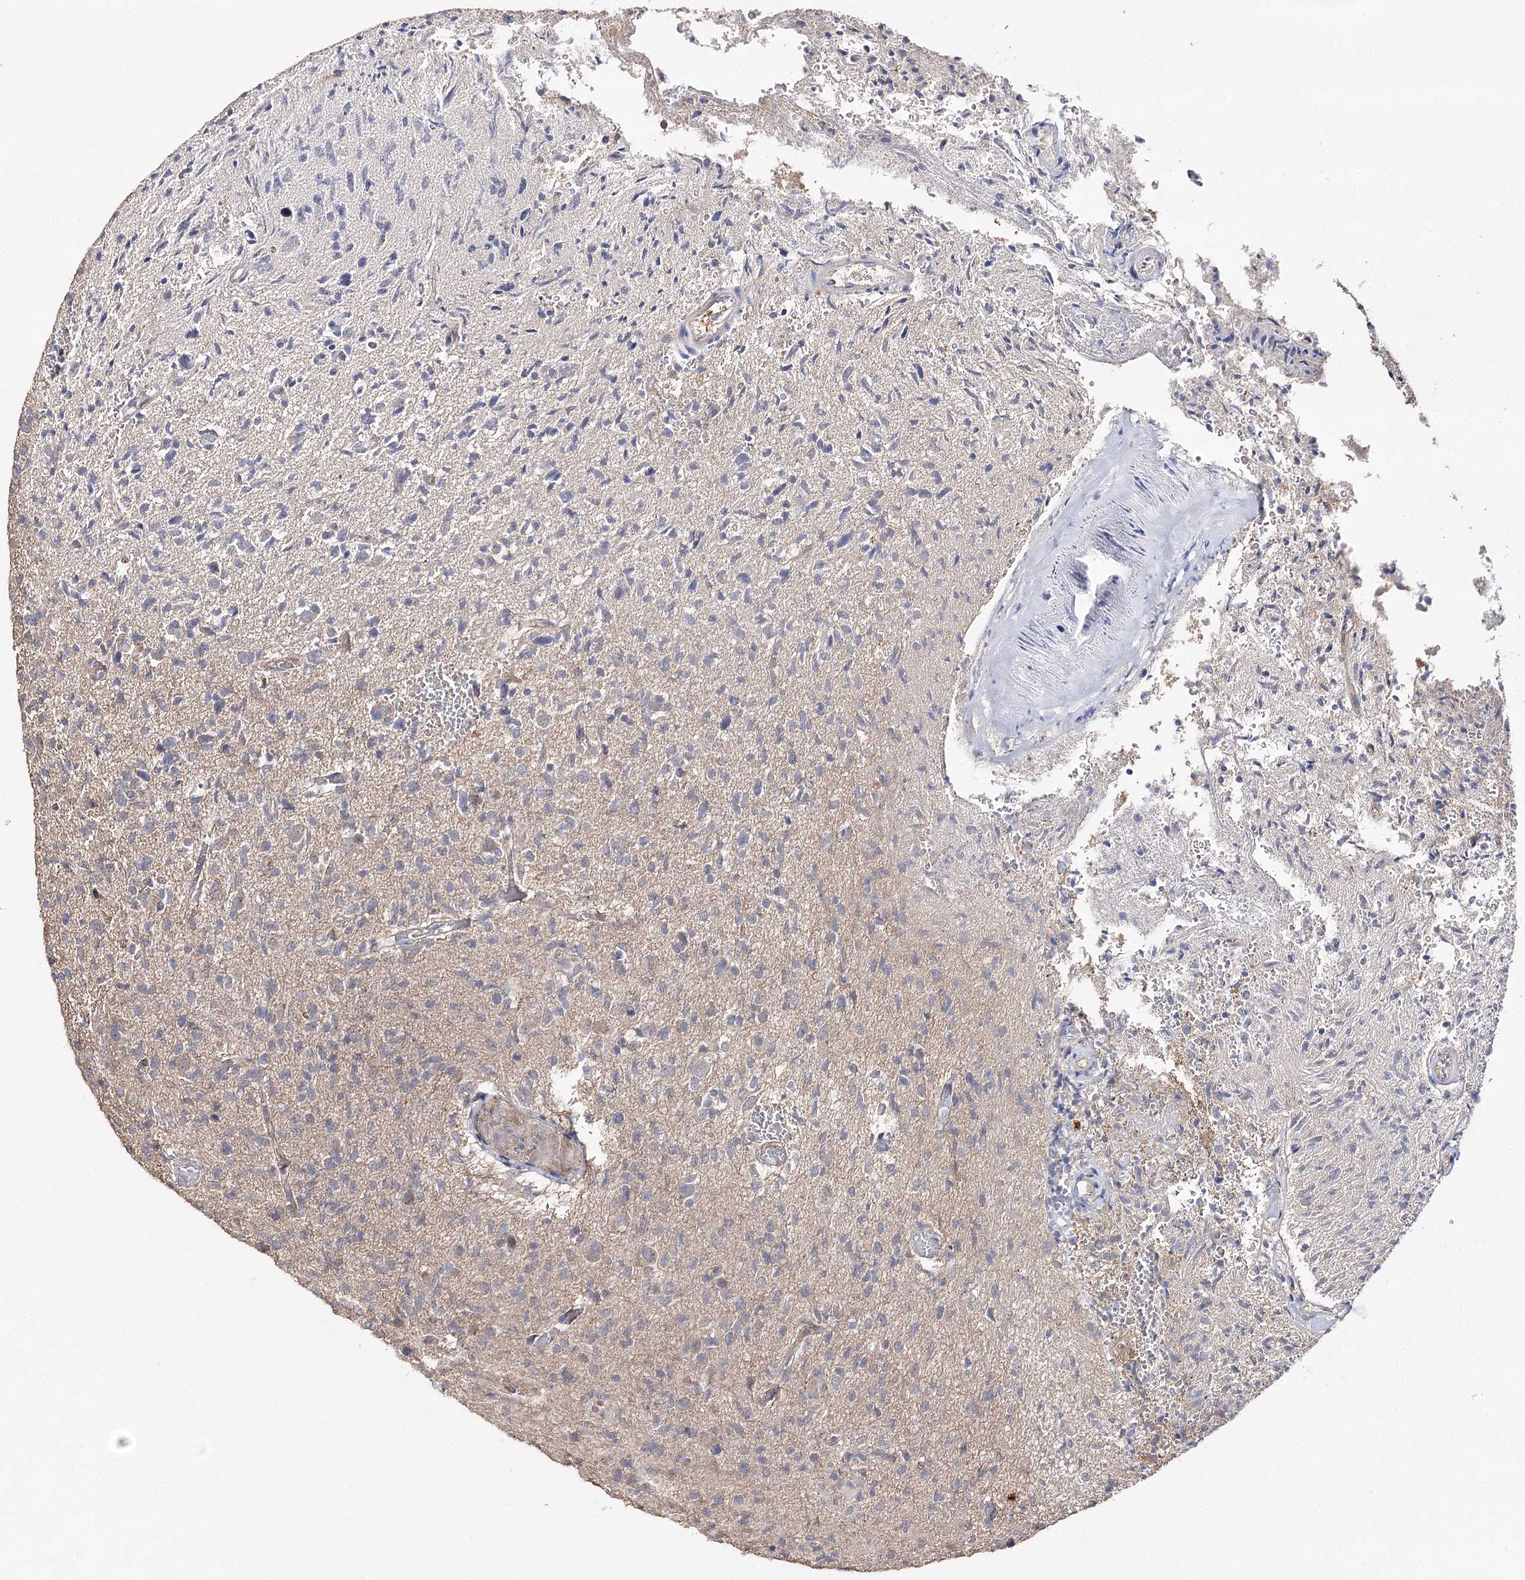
{"staining": {"intensity": "negative", "quantity": "none", "location": "none"}, "tissue": "glioma", "cell_type": "Tumor cells", "image_type": "cancer", "snomed": [{"axis": "morphology", "description": "Glioma, malignant, High grade"}, {"axis": "topography", "description": "Brain"}], "caption": "Protein analysis of glioma exhibits no significant positivity in tumor cells. (DAB (3,3'-diaminobenzidine) immunohistochemistry with hematoxylin counter stain).", "gene": "AURKC", "patient": {"sex": "female", "age": 57}}